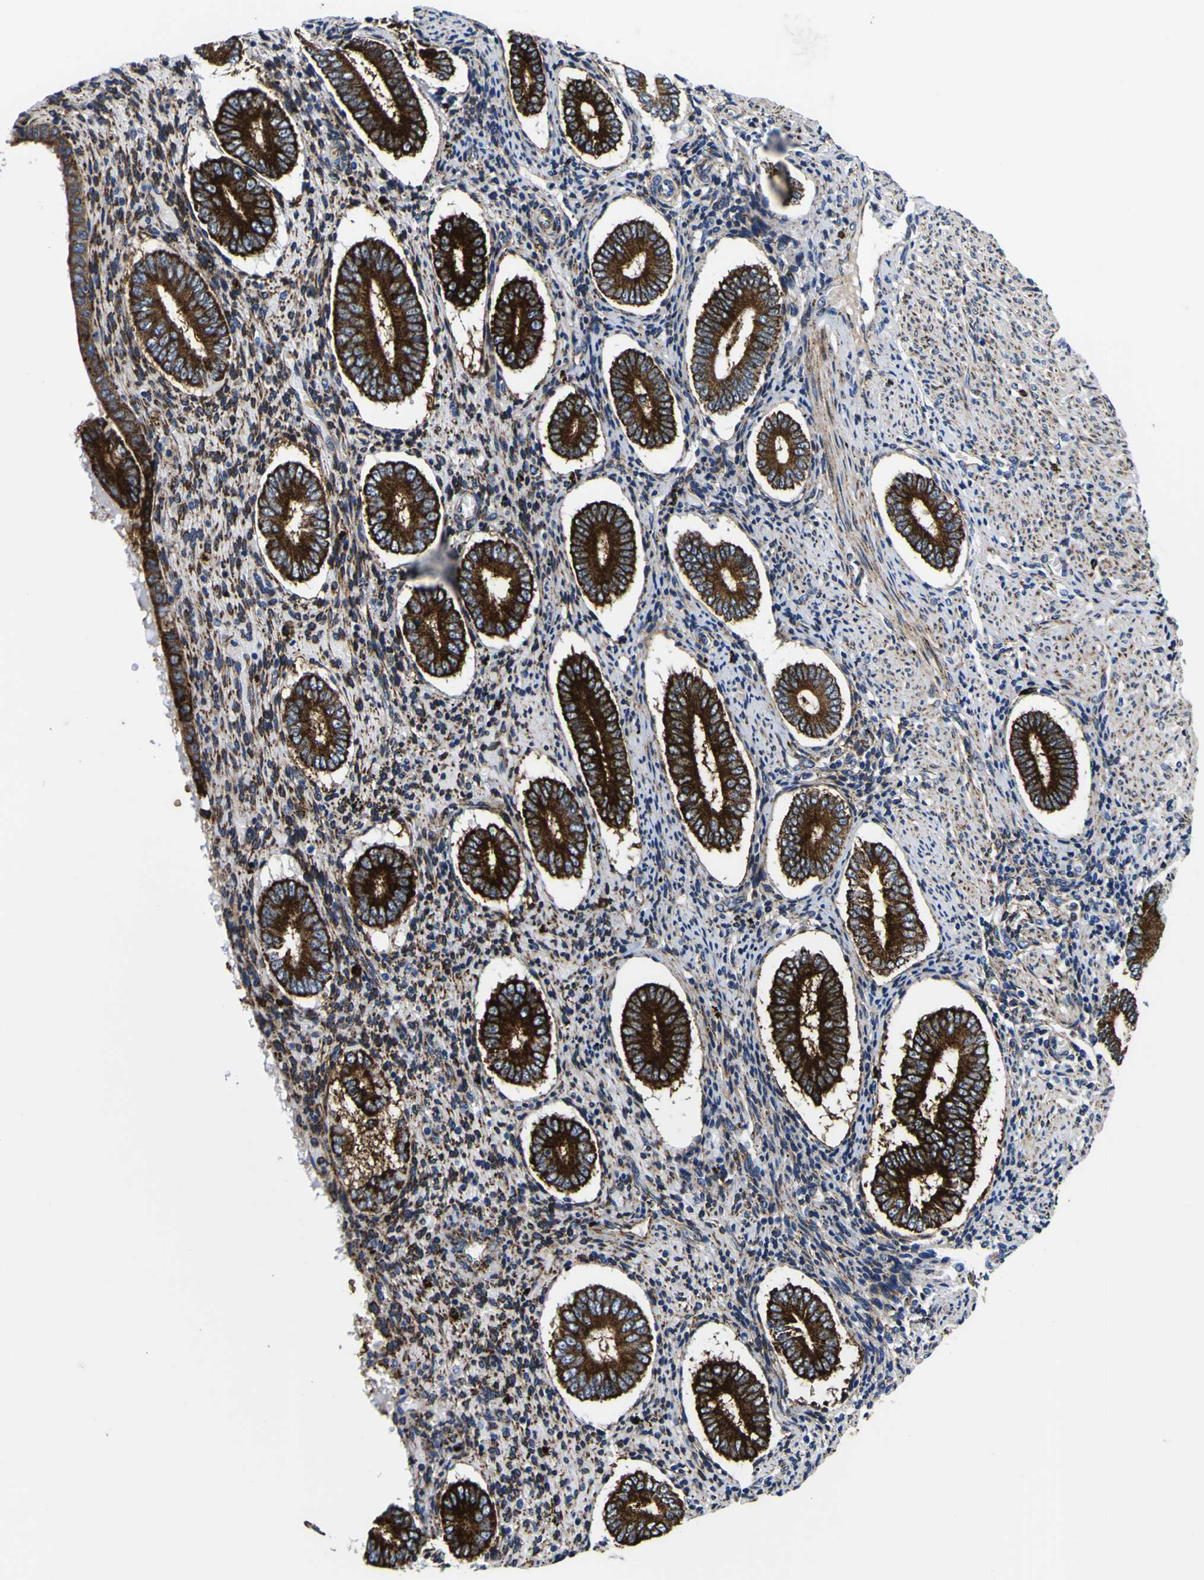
{"staining": {"intensity": "moderate", "quantity": "25%-75%", "location": "cytoplasmic/membranous"}, "tissue": "endometrium", "cell_type": "Cells in endometrial stroma", "image_type": "normal", "snomed": [{"axis": "morphology", "description": "Normal tissue, NOS"}, {"axis": "topography", "description": "Endometrium"}], "caption": "An image of human endometrium stained for a protein displays moderate cytoplasmic/membranous brown staining in cells in endometrial stroma. The protein is stained brown, and the nuclei are stained in blue (DAB IHC with brightfield microscopy, high magnification).", "gene": "SCD", "patient": {"sex": "female", "age": 42}}